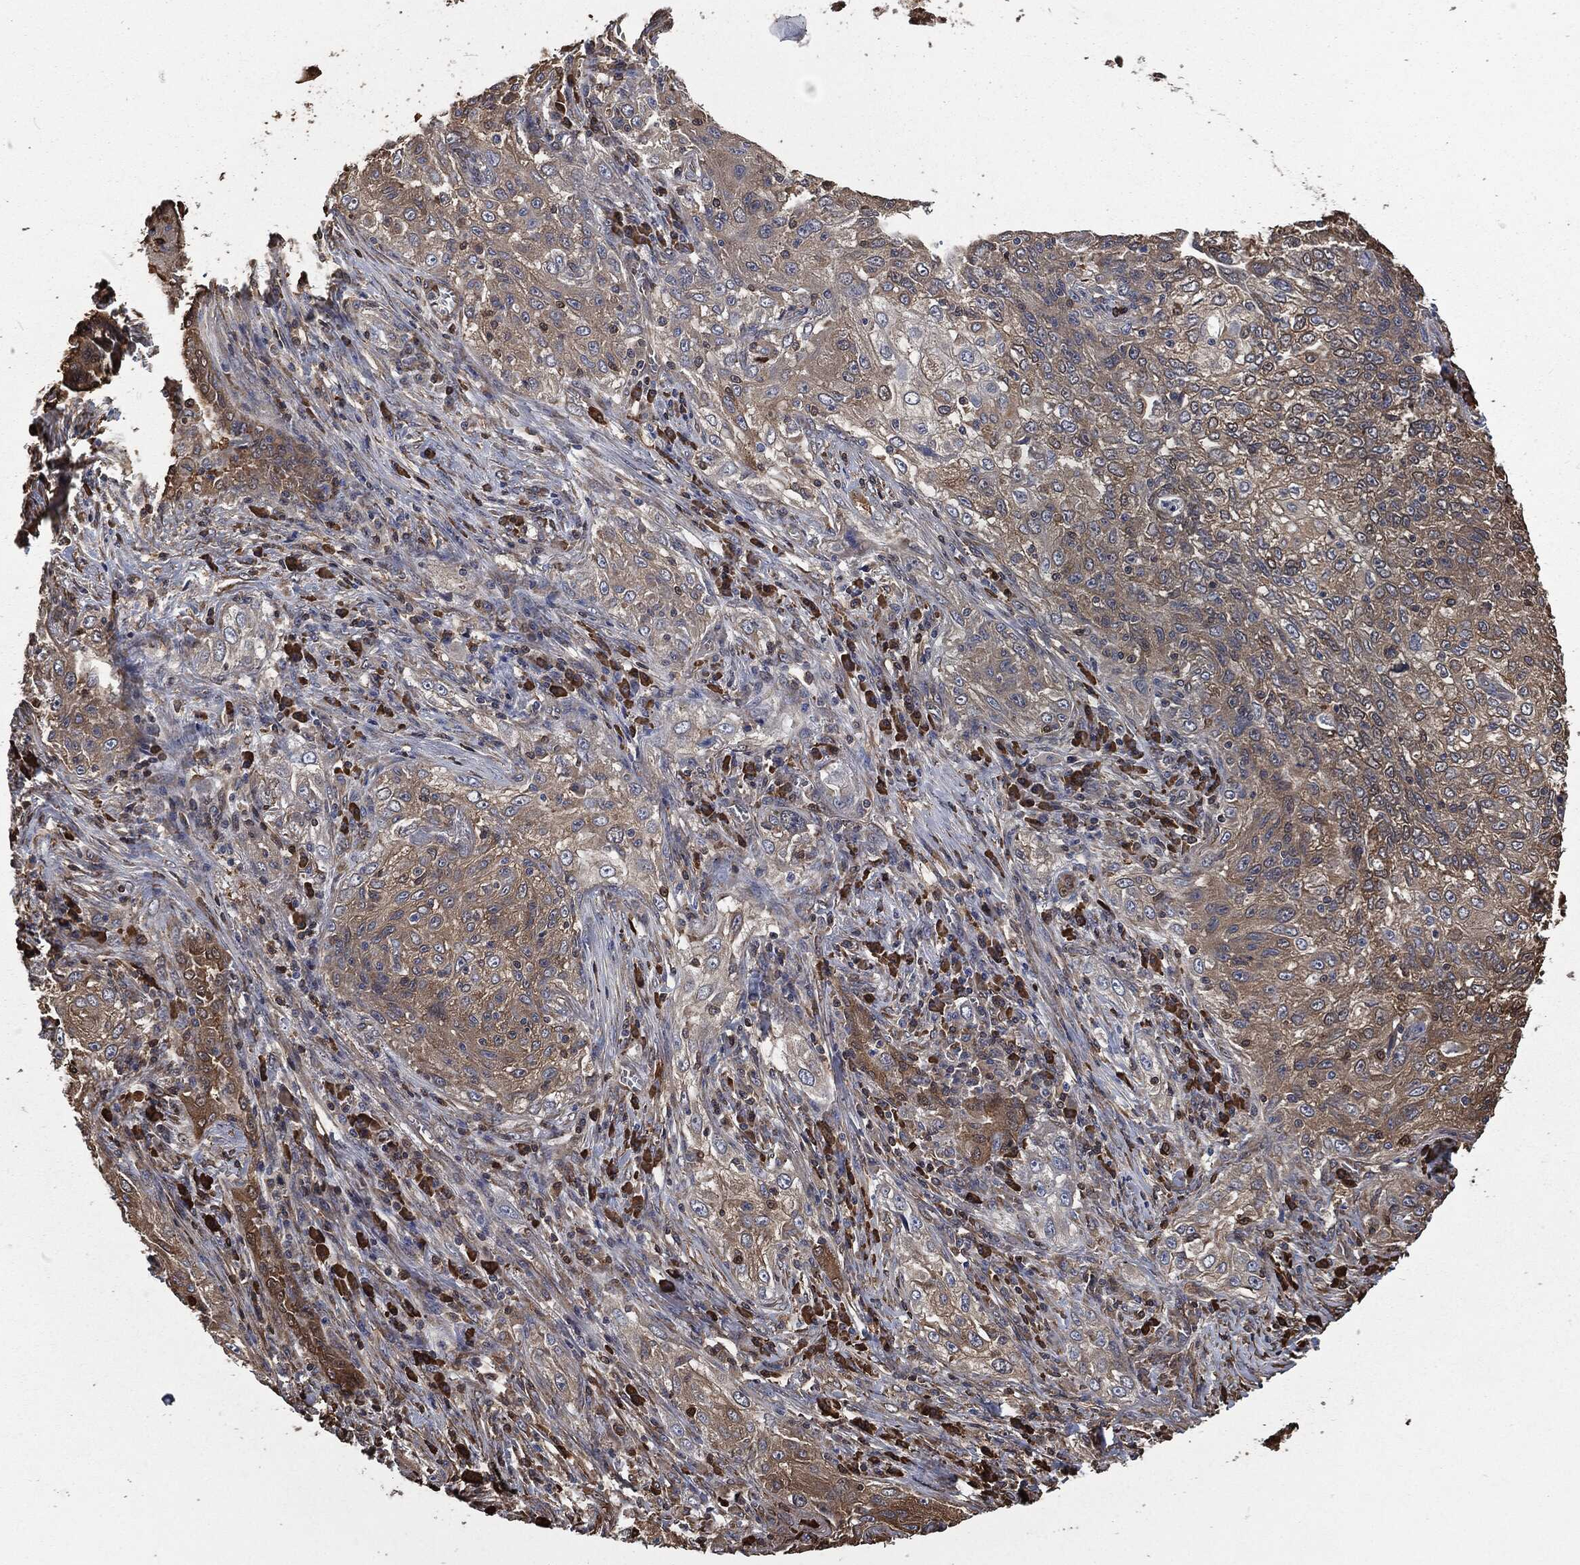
{"staining": {"intensity": "moderate", "quantity": "<25%", "location": "cytoplasmic/membranous"}, "tissue": "lung cancer", "cell_type": "Tumor cells", "image_type": "cancer", "snomed": [{"axis": "morphology", "description": "Squamous cell carcinoma, NOS"}, {"axis": "topography", "description": "Lung"}], "caption": "Immunohistochemistry (DAB) staining of lung cancer reveals moderate cytoplasmic/membranous protein positivity in approximately <25% of tumor cells.", "gene": "PRDX4", "patient": {"sex": "female", "age": 69}}